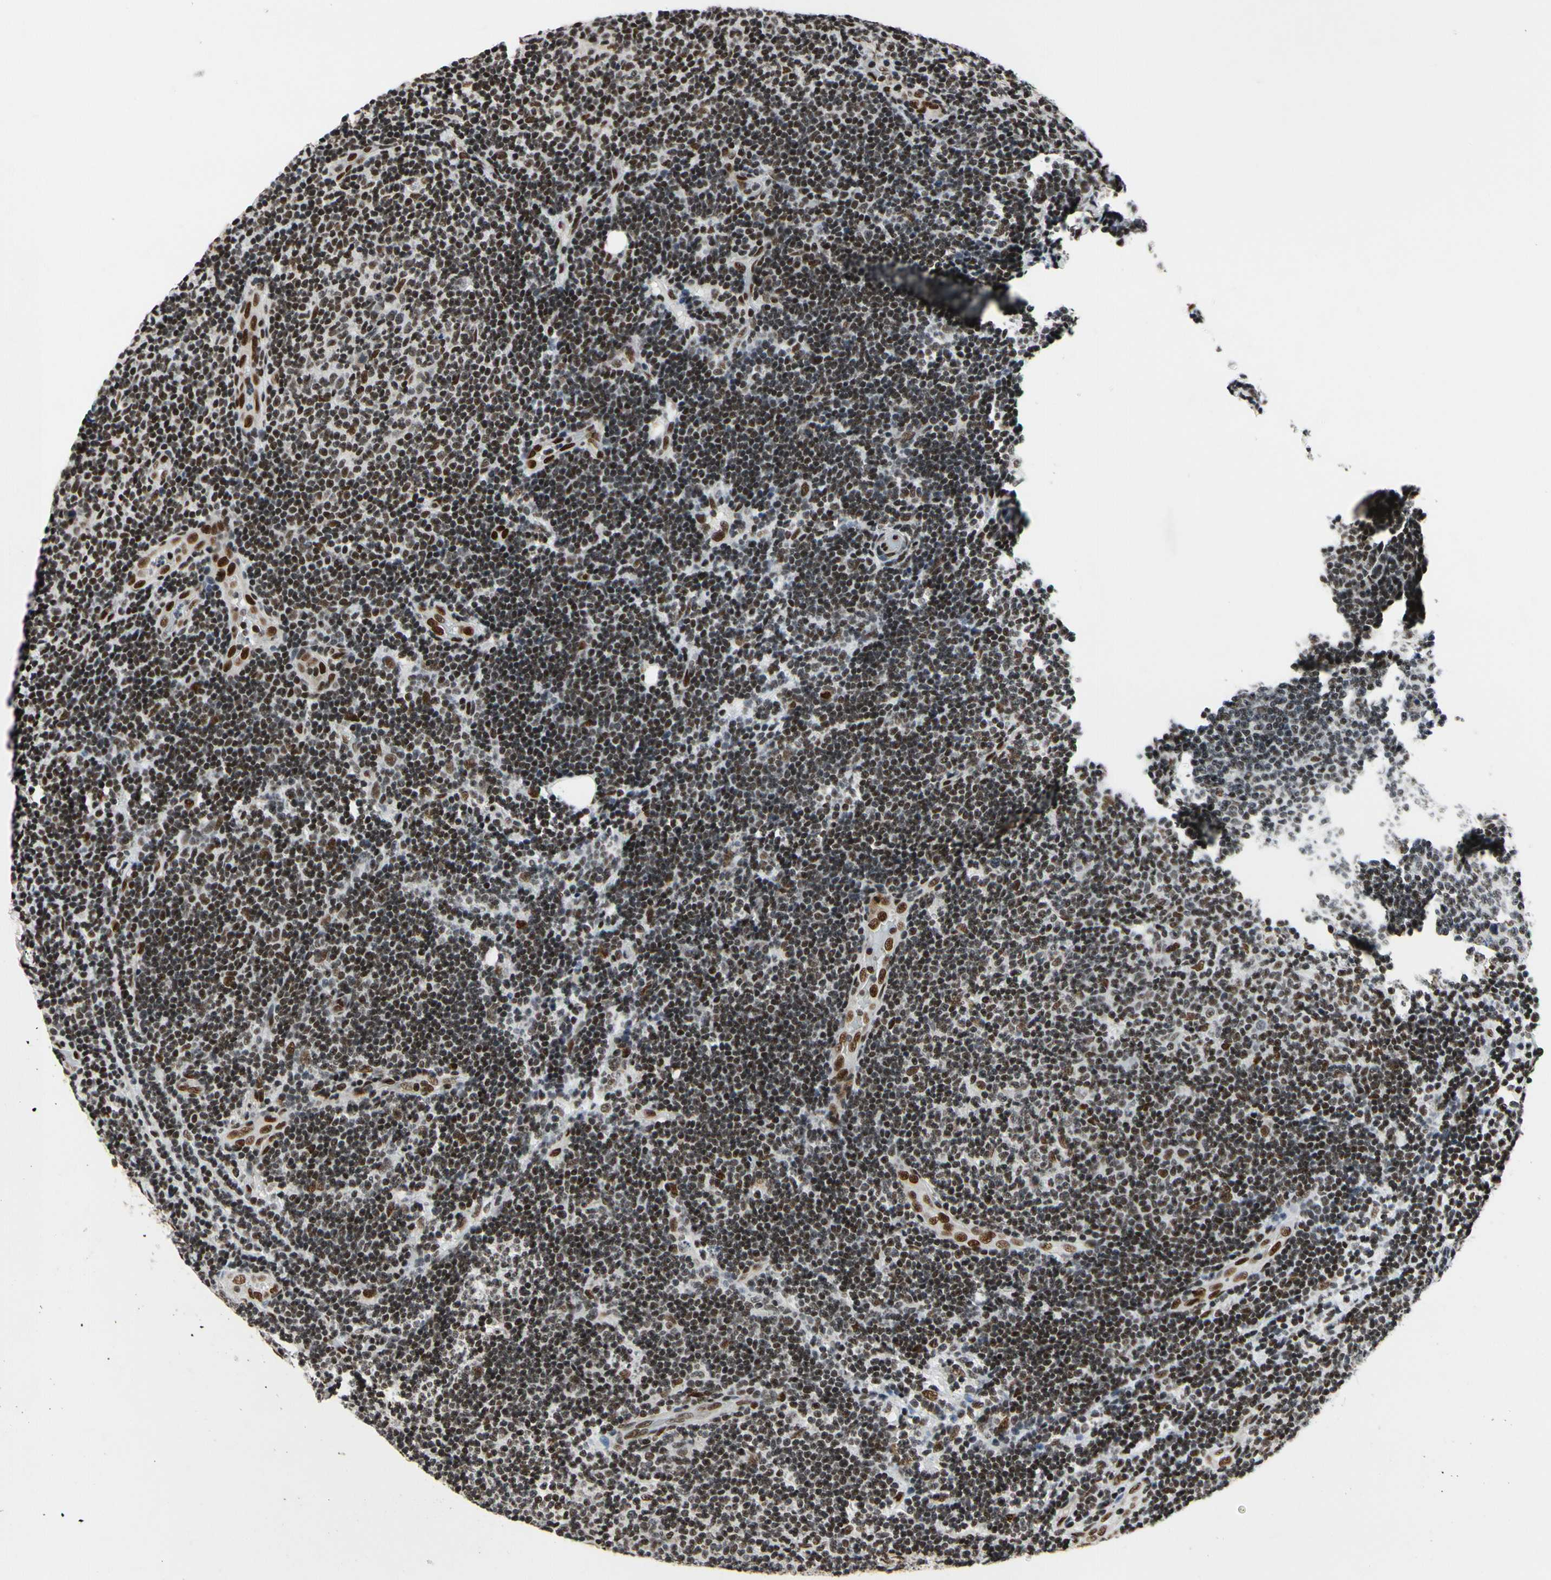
{"staining": {"intensity": "strong", "quantity": ">75%", "location": "nuclear"}, "tissue": "lymphoma", "cell_type": "Tumor cells", "image_type": "cancer", "snomed": [{"axis": "morphology", "description": "Malignant lymphoma, non-Hodgkin's type, Low grade"}, {"axis": "topography", "description": "Lymph node"}], "caption": "Malignant lymphoma, non-Hodgkin's type (low-grade) stained with a brown dye exhibits strong nuclear positive staining in about >75% of tumor cells.", "gene": "RECQL", "patient": {"sex": "male", "age": 83}}